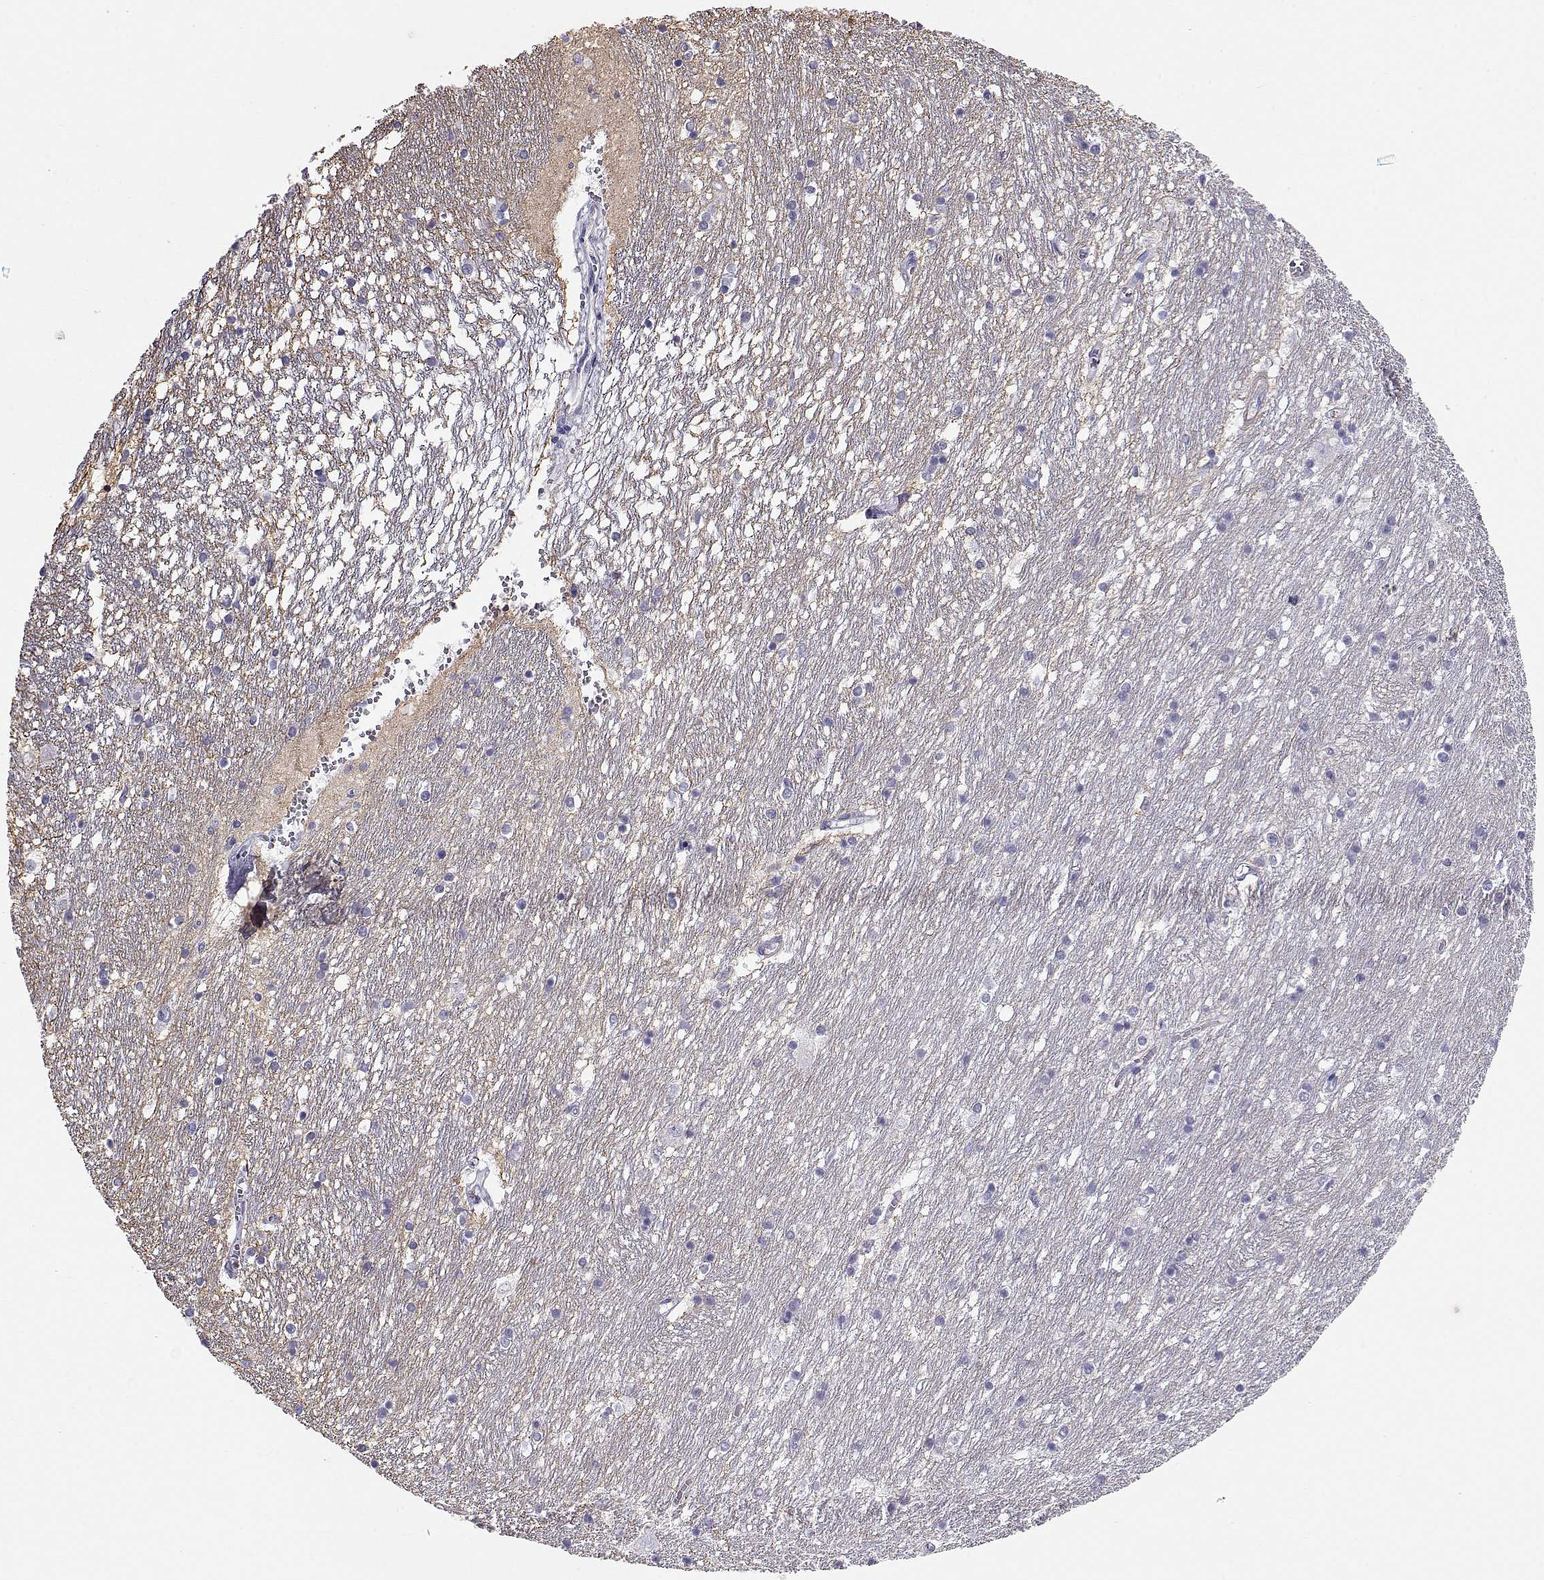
{"staining": {"intensity": "negative", "quantity": "none", "location": "none"}, "tissue": "caudate", "cell_type": "Glial cells", "image_type": "normal", "snomed": [{"axis": "morphology", "description": "Normal tissue, NOS"}, {"axis": "topography", "description": "Lateral ventricle wall"}], "caption": "Immunohistochemical staining of unremarkable caudate displays no significant expression in glial cells. (Brightfield microscopy of DAB (3,3'-diaminobenzidine) immunohistochemistry (IHC) at high magnification).", "gene": "SLITRK3", "patient": {"sex": "female", "age": 71}}